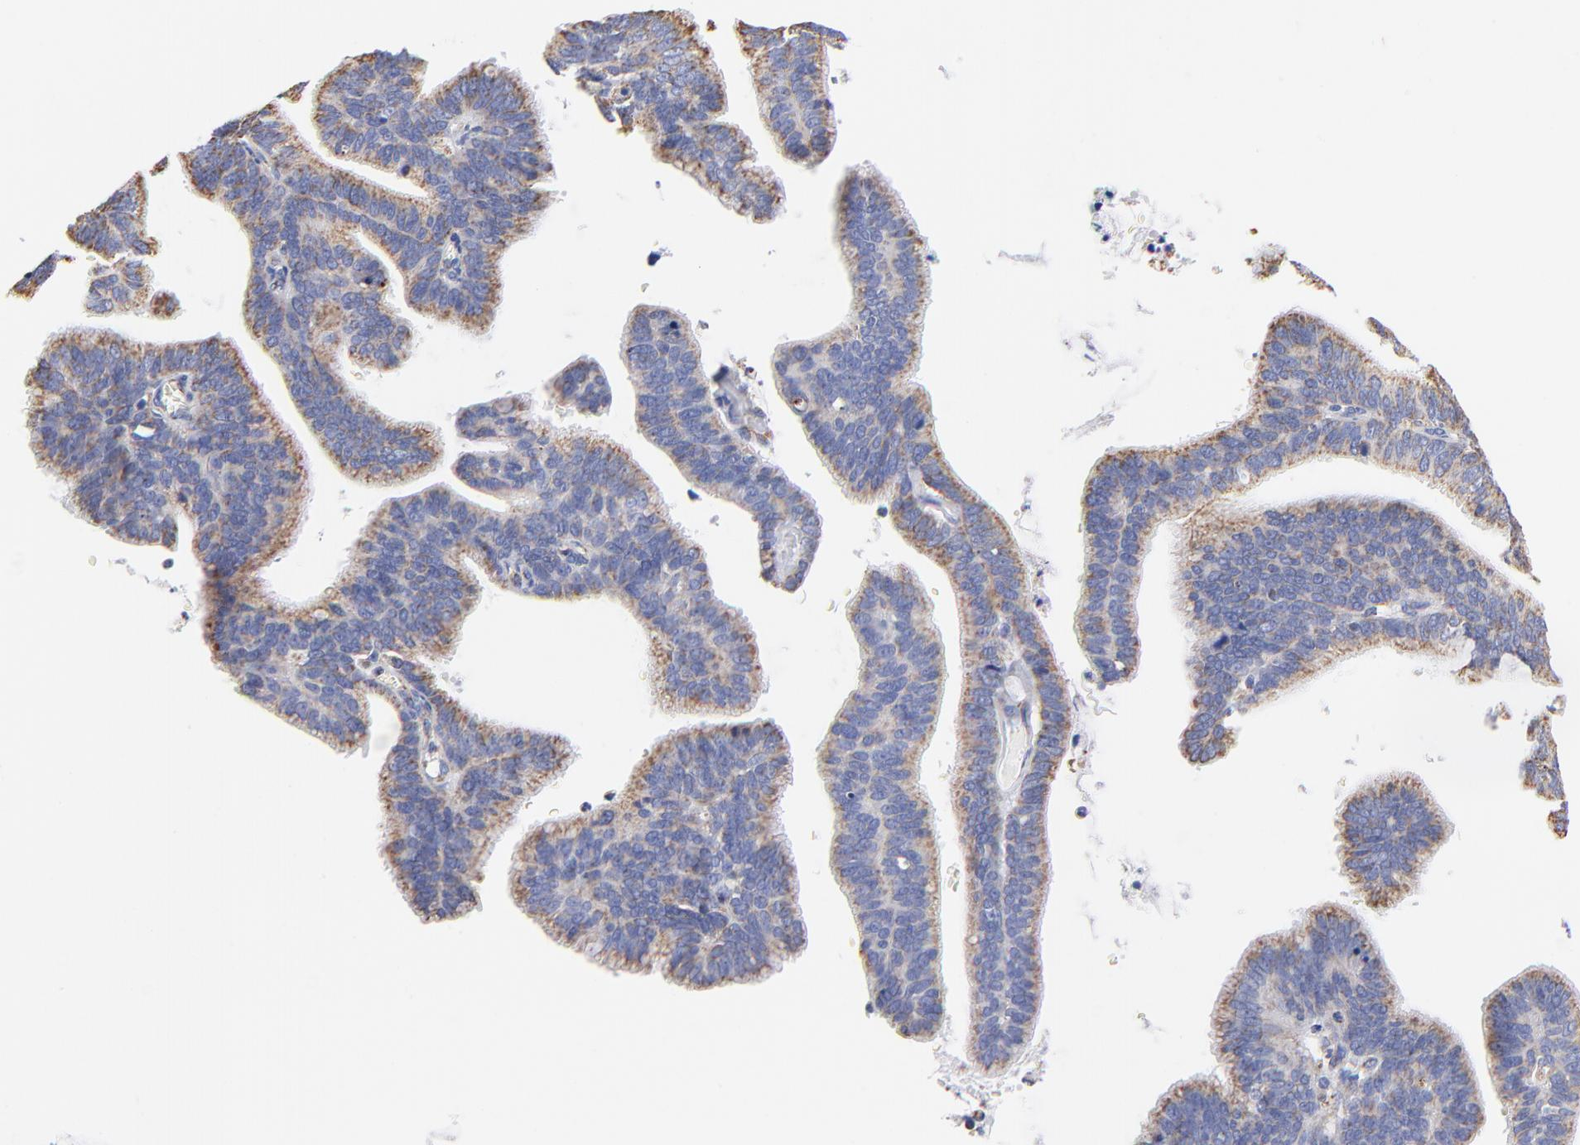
{"staining": {"intensity": "moderate", "quantity": ">75%", "location": "cytoplasmic/membranous"}, "tissue": "cervical cancer", "cell_type": "Tumor cells", "image_type": "cancer", "snomed": [{"axis": "morphology", "description": "Adenocarcinoma, NOS"}, {"axis": "topography", "description": "Cervix"}], "caption": "A high-resolution histopathology image shows immunohistochemistry staining of adenocarcinoma (cervical), which demonstrates moderate cytoplasmic/membranous expression in approximately >75% of tumor cells.", "gene": "PHB1", "patient": {"sex": "female", "age": 47}}